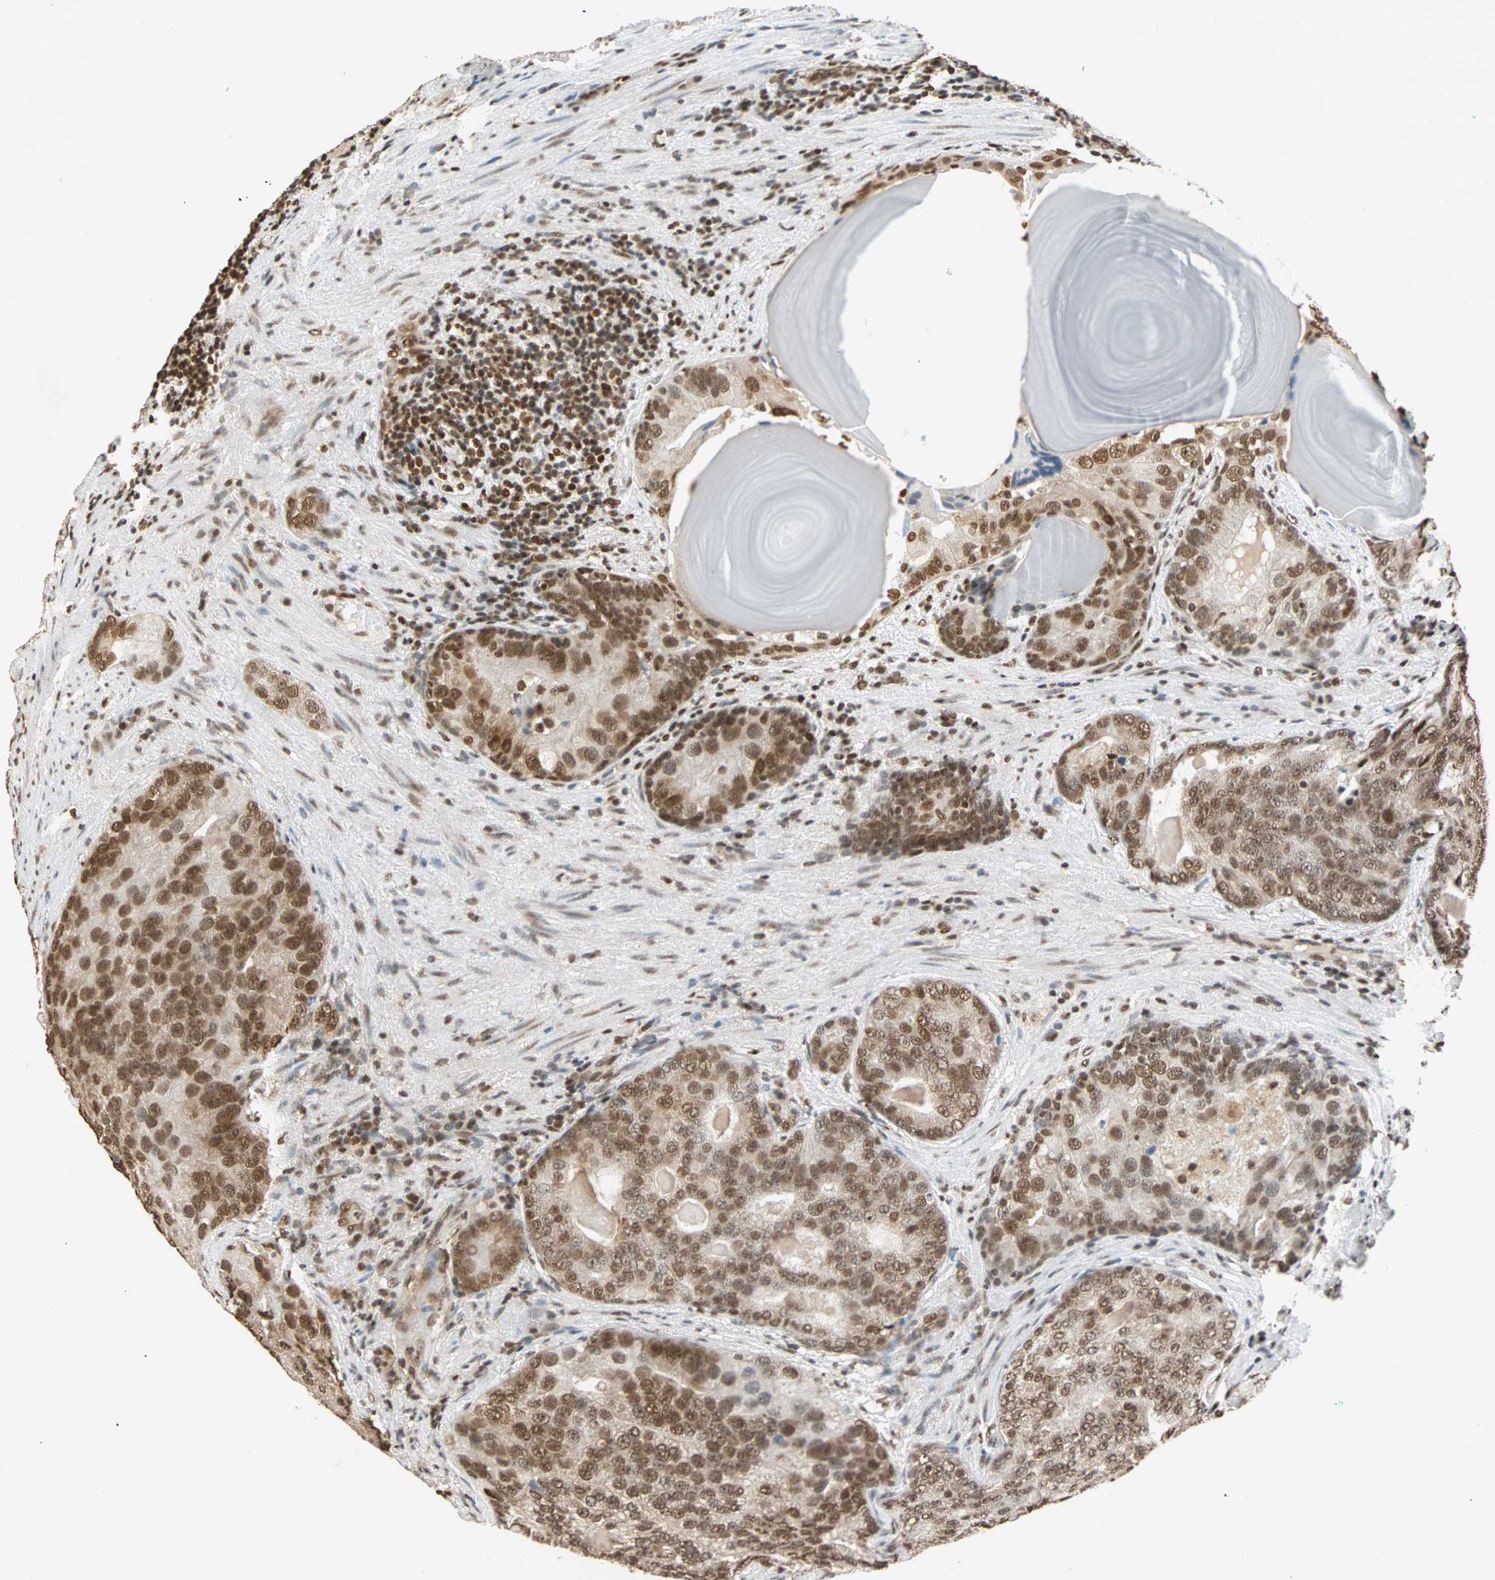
{"staining": {"intensity": "strong", "quantity": ">75%", "location": "nuclear"}, "tissue": "prostate cancer", "cell_type": "Tumor cells", "image_type": "cancer", "snomed": [{"axis": "morphology", "description": "Adenocarcinoma, High grade"}, {"axis": "topography", "description": "Prostate"}], "caption": "A photomicrograph of prostate cancer stained for a protein demonstrates strong nuclear brown staining in tumor cells.", "gene": "DAZAP1", "patient": {"sex": "male", "age": 66}}